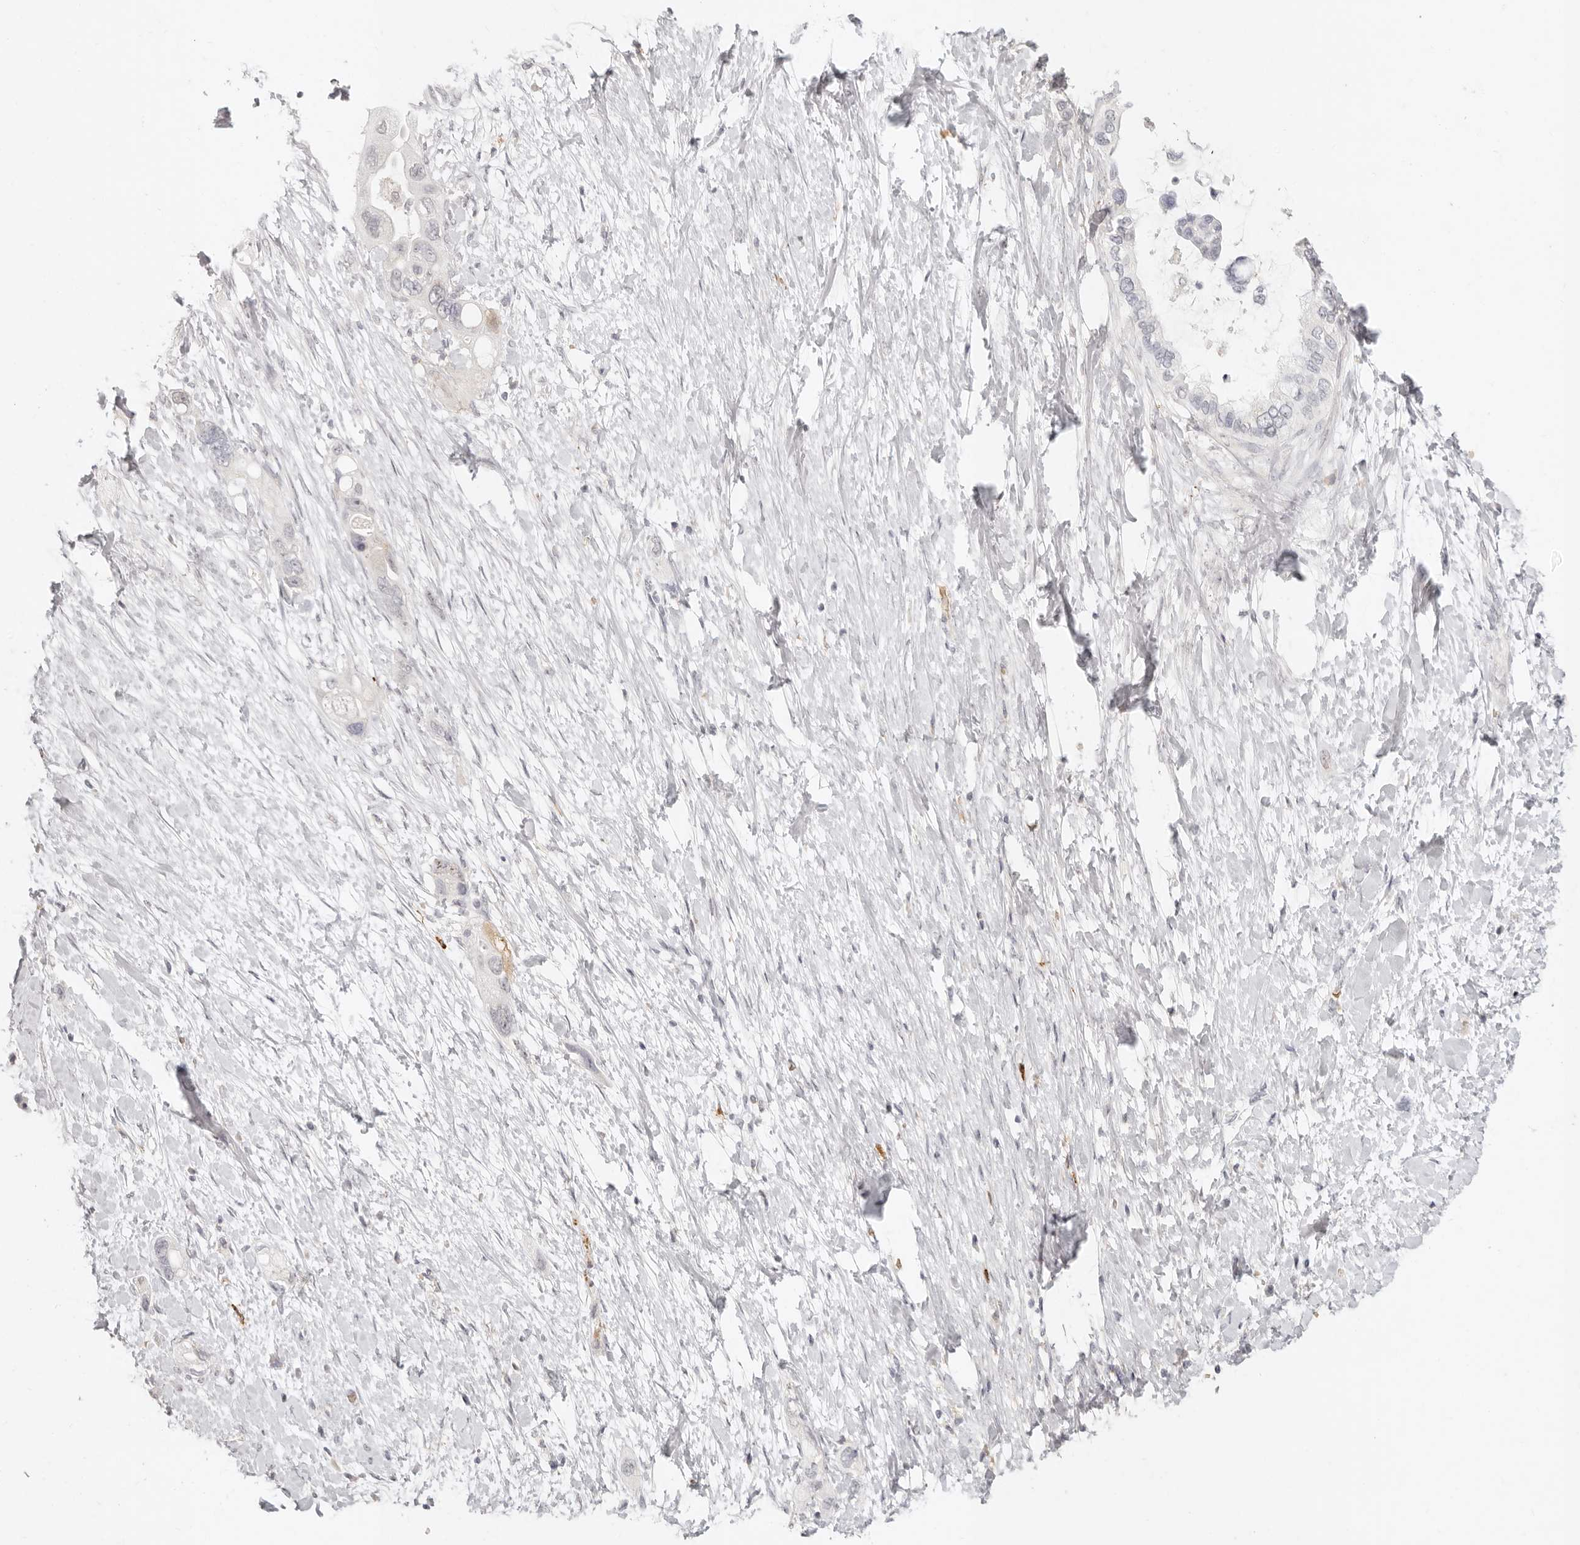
{"staining": {"intensity": "negative", "quantity": "none", "location": "none"}, "tissue": "pancreatic cancer", "cell_type": "Tumor cells", "image_type": "cancer", "snomed": [{"axis": "morphology", "description": "Adenocarcinoma, NOS"}, {"axis": "topography", "description": "Pancreas"}], "caption": "Human pancreatic cancer stained for a protein using IHC reveals no expression in tumor cells.", "gene": "NIBAN1", "patient": {"sex": "female", "age": 56}}